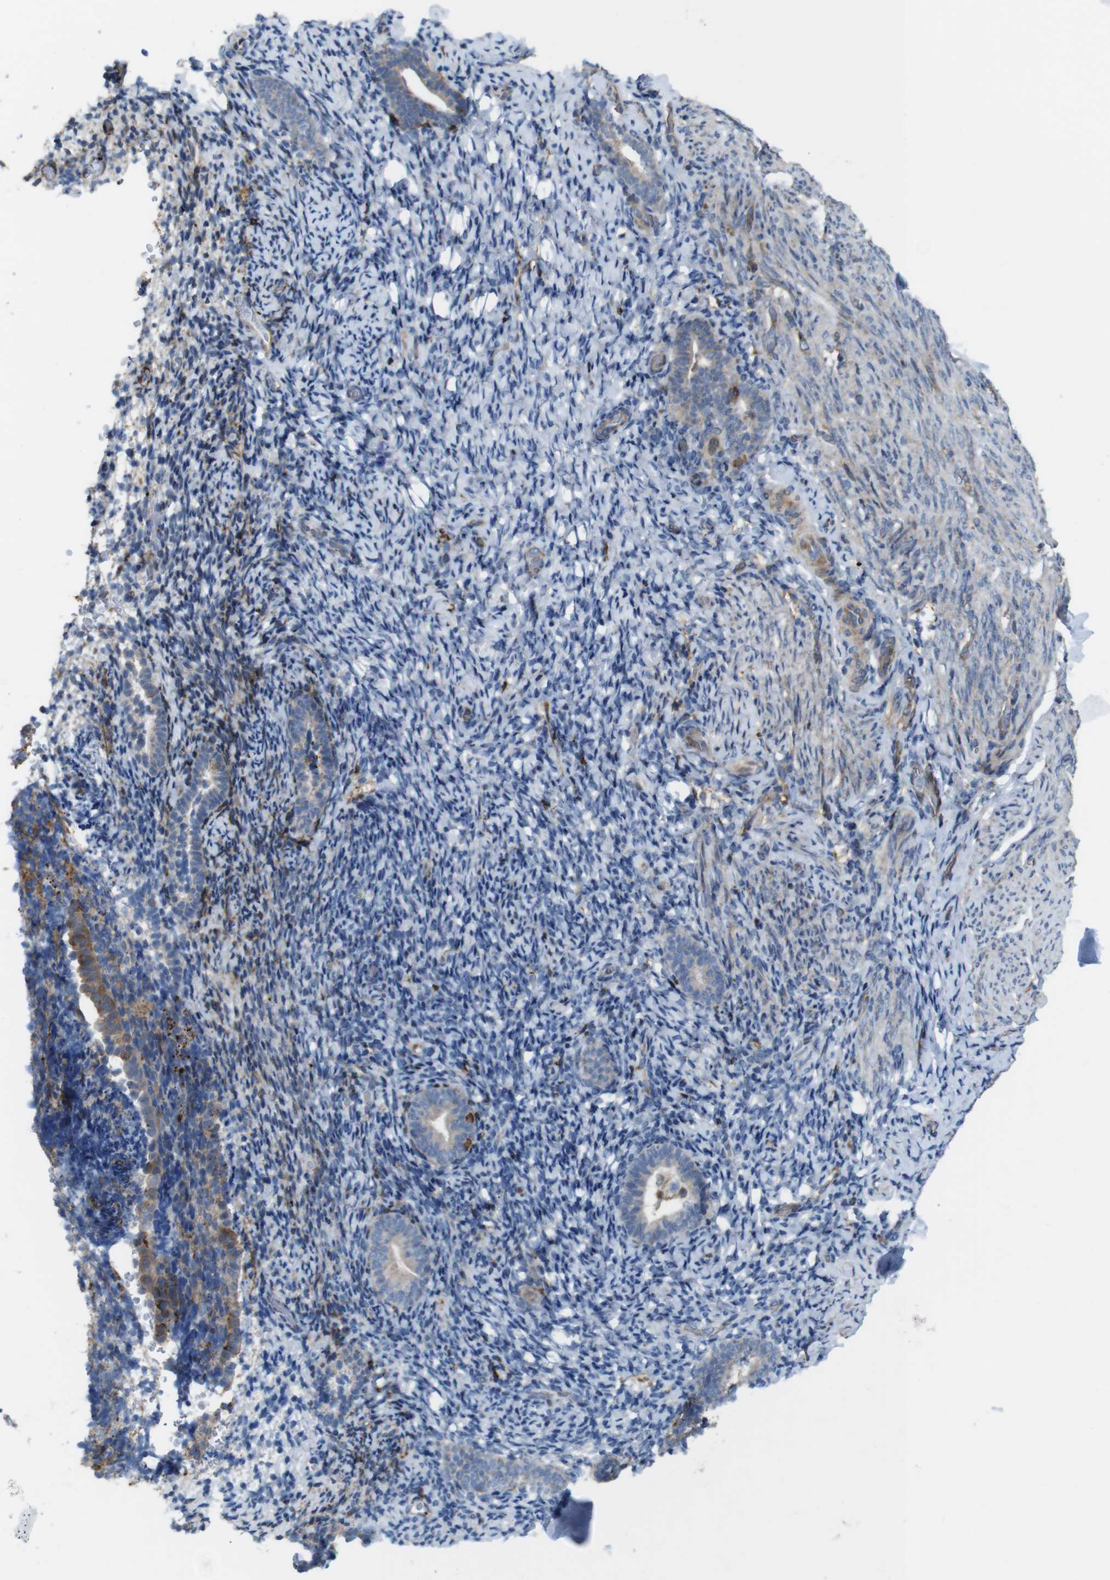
{"staining": {"intensity": "strong", "quantity": "<25%", "location": "cytoplasmic/membranous"}, "tissue": "endometrium", "cell_type": "Cells in endometrial stroma", "image_type": "normal", "snomed": [{"axis": "morphology", "description": "Normal tissue, NOS"}, {"axis": "topography", "description": "Endometrium"}], "caption": "An image of human endometrium stained for a protein exhibits strong cytoplasmic/membranous brown staining in cells in endometrial stroma. (IHC, brightfield microscopy, high magnification).", "gene": "PCOLCE2", "patient": {"sex": "female", "age": 51}}